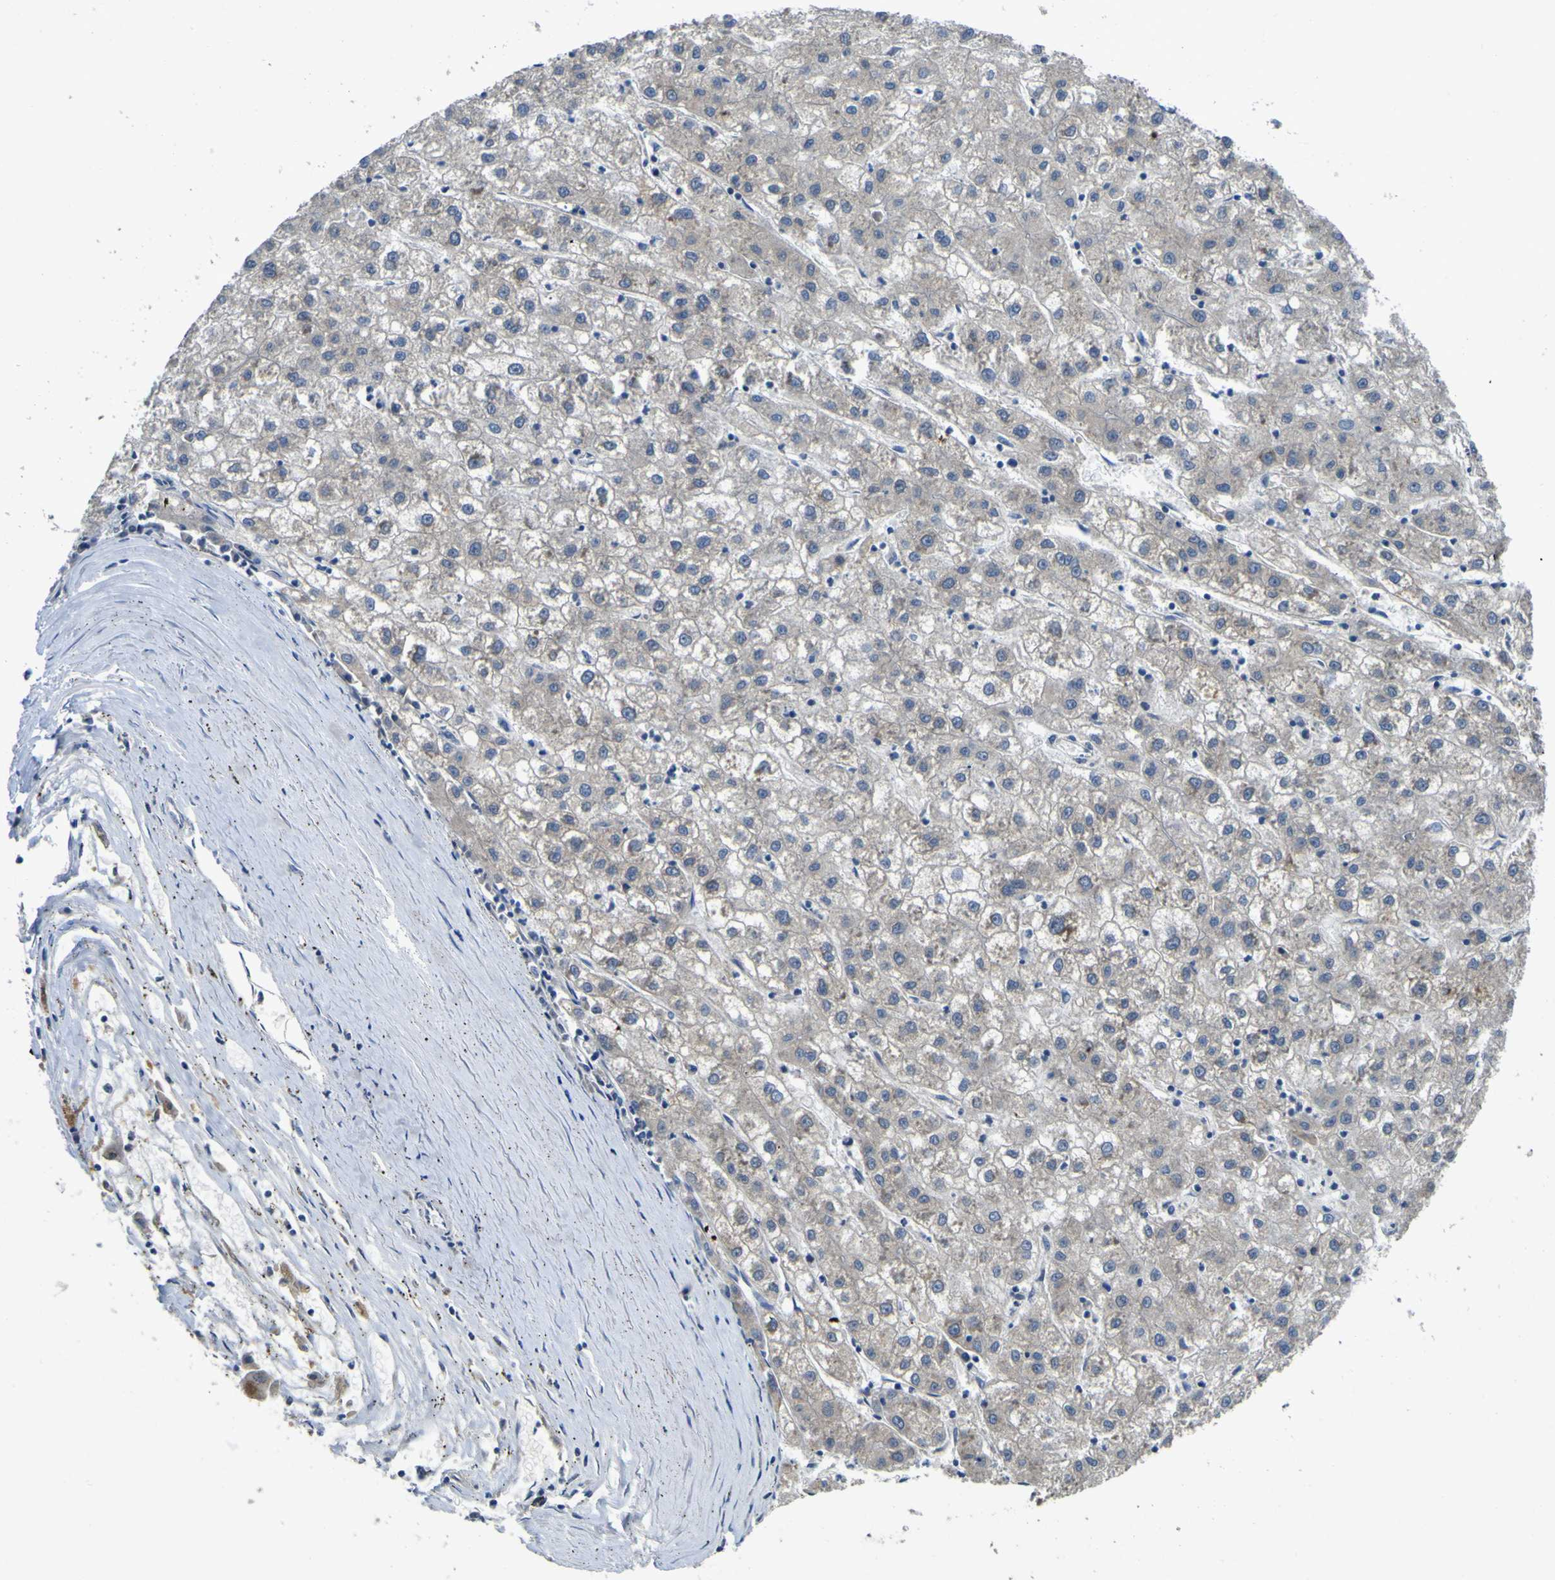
{"staining": {"intensity": "negative", "quantity": "none", "location": "none"}, "tissue": "liver cancer", "cell_type": "Tumor cells", "image_type": "cancer", "snomed": [{"axis": "morphology", "description": "Carcinoma, Hepatocellular, NOS"}, {"axis": "topography", "description": "Liver"}], "caption": "This is a image of immunohistochemistry (IHC) staining of hepatocellular carcinoma (liver), which shows no positivity in tumor cells.", "gene": "LDLR", "patient": {"sex": "male", "age": 72}}